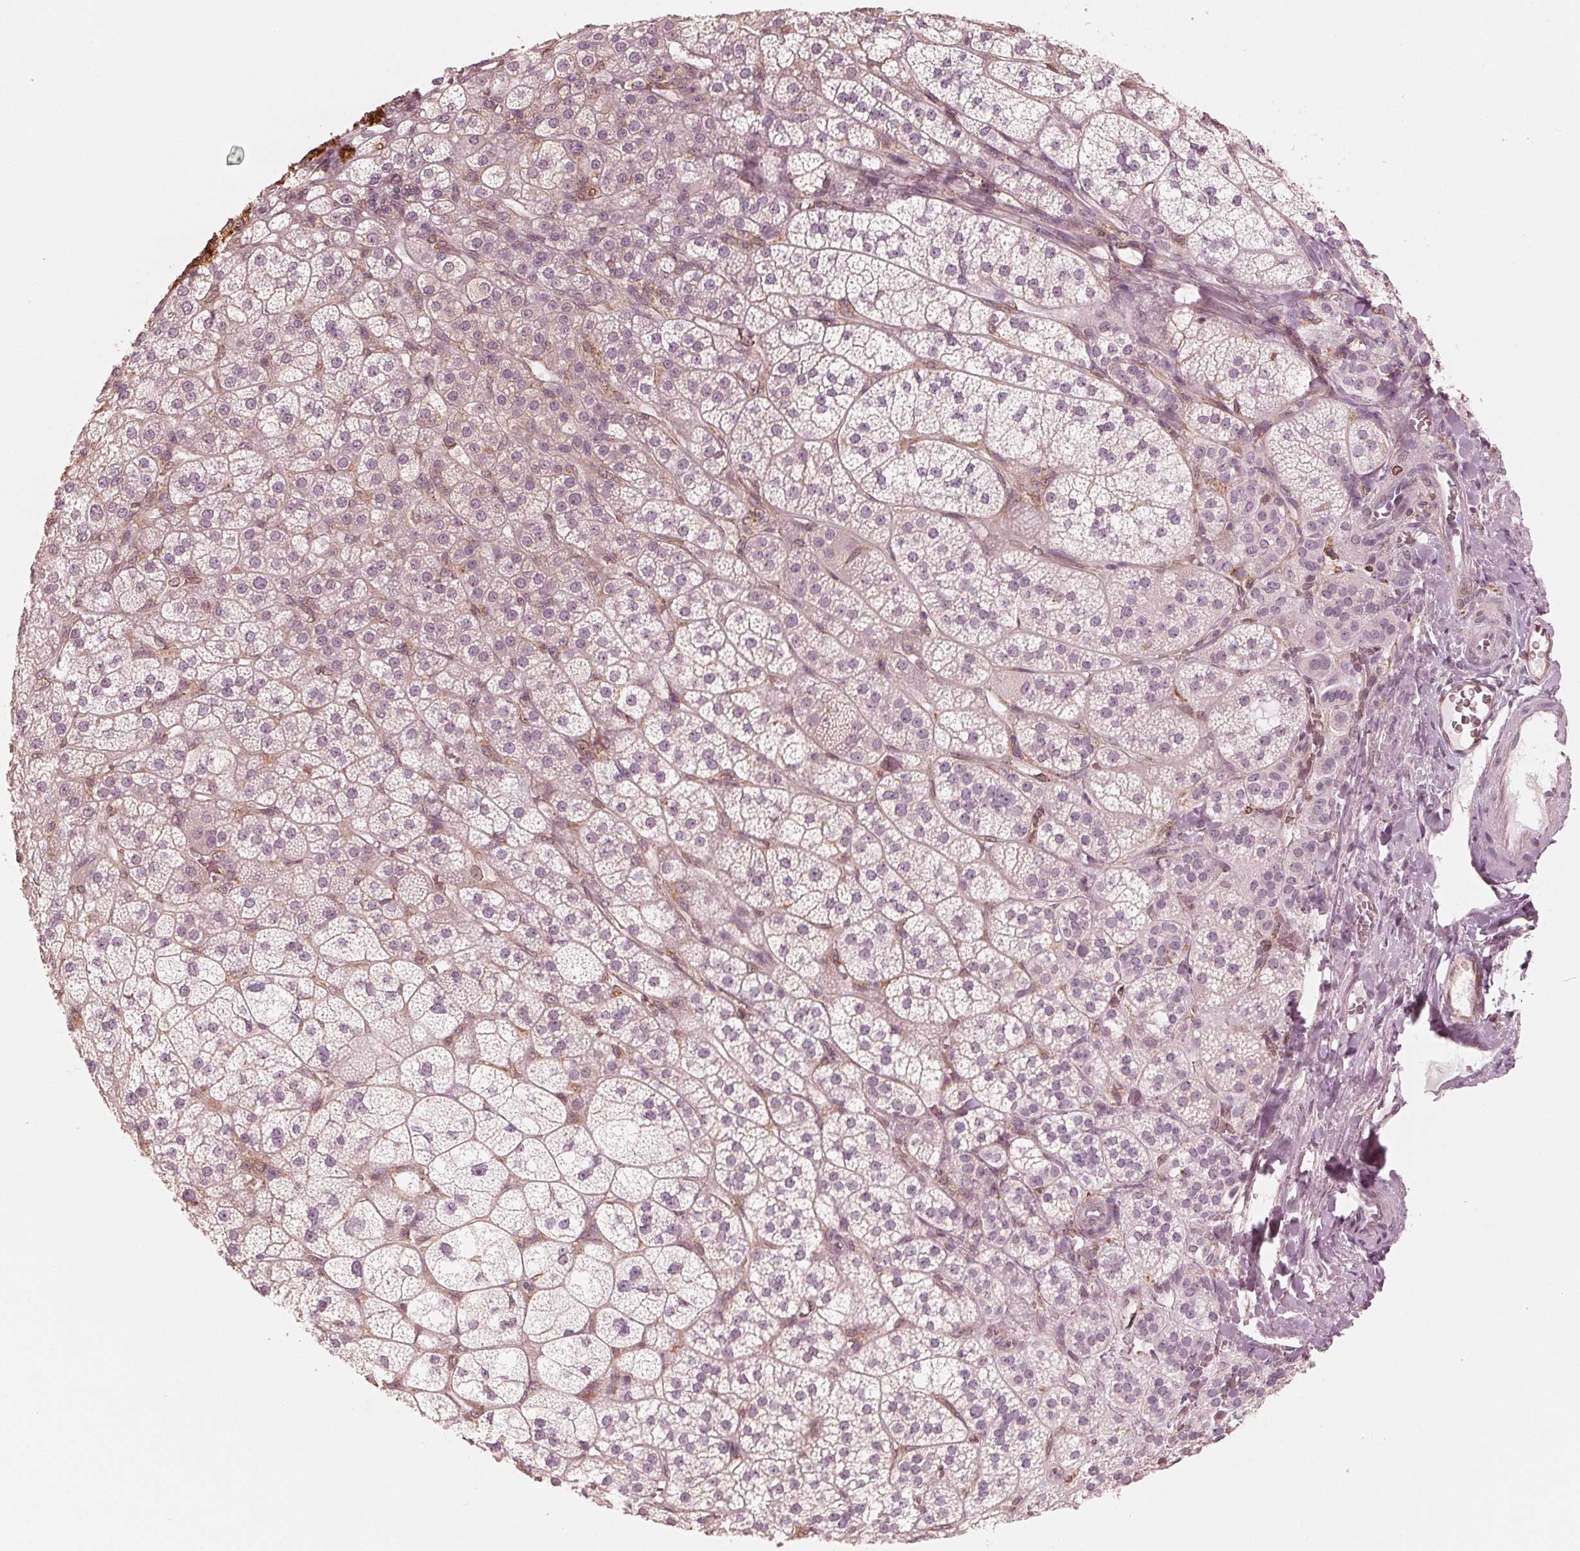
{"staining": {"intensity": "negative", "quantity": "none", "location": "none"}, "tissue": "adrenal gland", "cell_type": "Glandular cells", "image_type": "normal", "snomed": [{"axis": "morphology", "description": "Normal tissue, NOS"}, {"axis": "topography", "description": "Adrenal gland"}], "caption": "Micrograph shows no significant protein expression in glandular cells of unremarkable adrenal gland. Nuclei are stained in blue.", "gene": "IKBIP", "patient": {"sex": "female", "age": 60}}